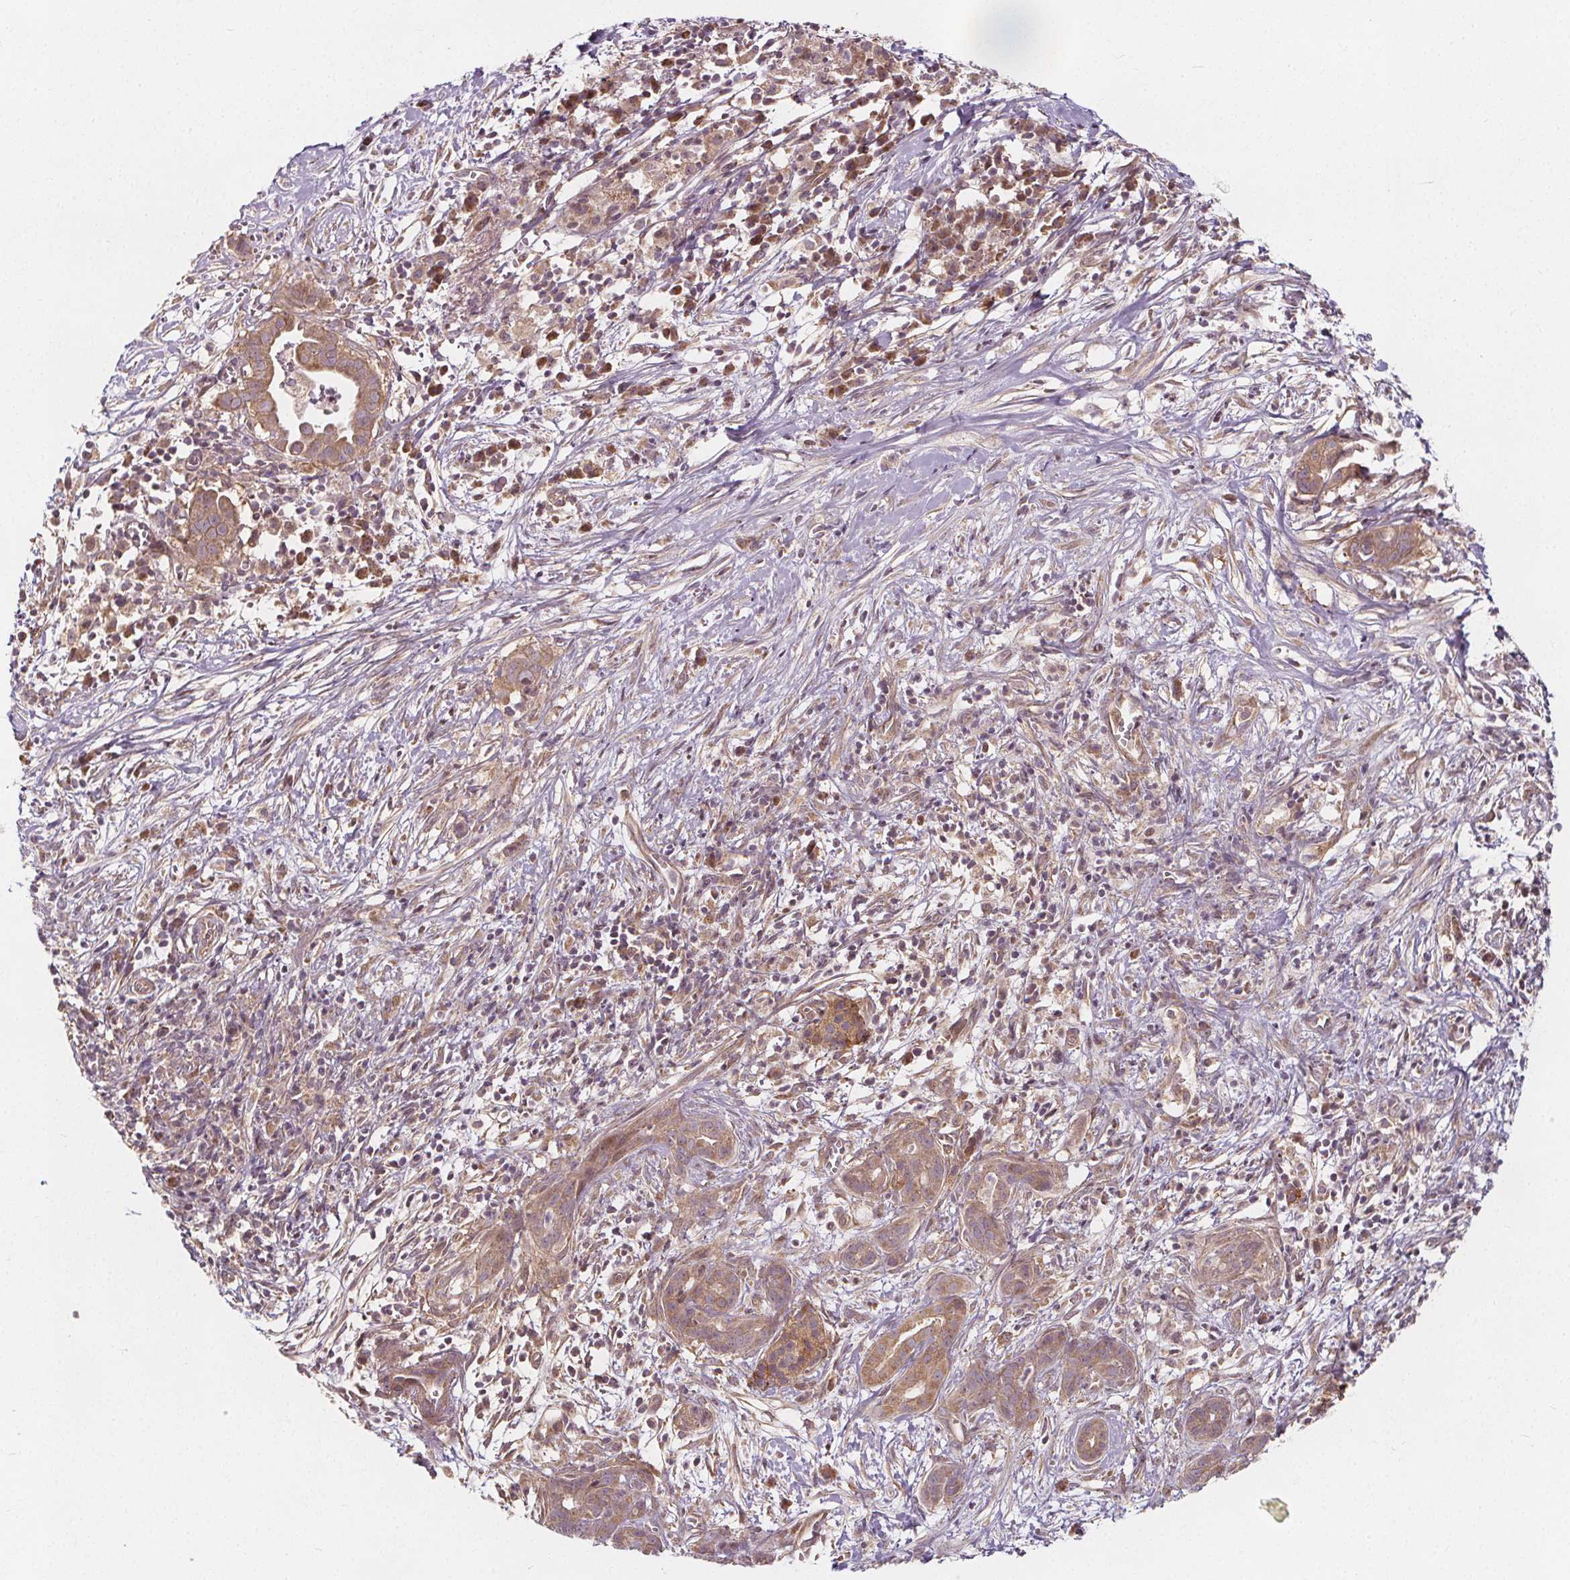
{"staining": {"intensity": "moderate", "quantity": ">75%", "location": "cytoplasmic/membranous"}, "tissue": "pancreatic cancer", "cell_type": "Tumor cells", "image_type": "cancer", "snomed": [{"axis": "morphology", "description": "Adenocarcinoma, NOS"}, {"axis": "topography", "description": "Pancreas"}], "caption": "Immunohistochemistry of pancreatic cancer exhibits medium levels of moderate cytoplasmic/membranous staining in about >75% of tumor cells.", "gene": "AKT1S1", "patient": {"sex": "male", "age": 61}}